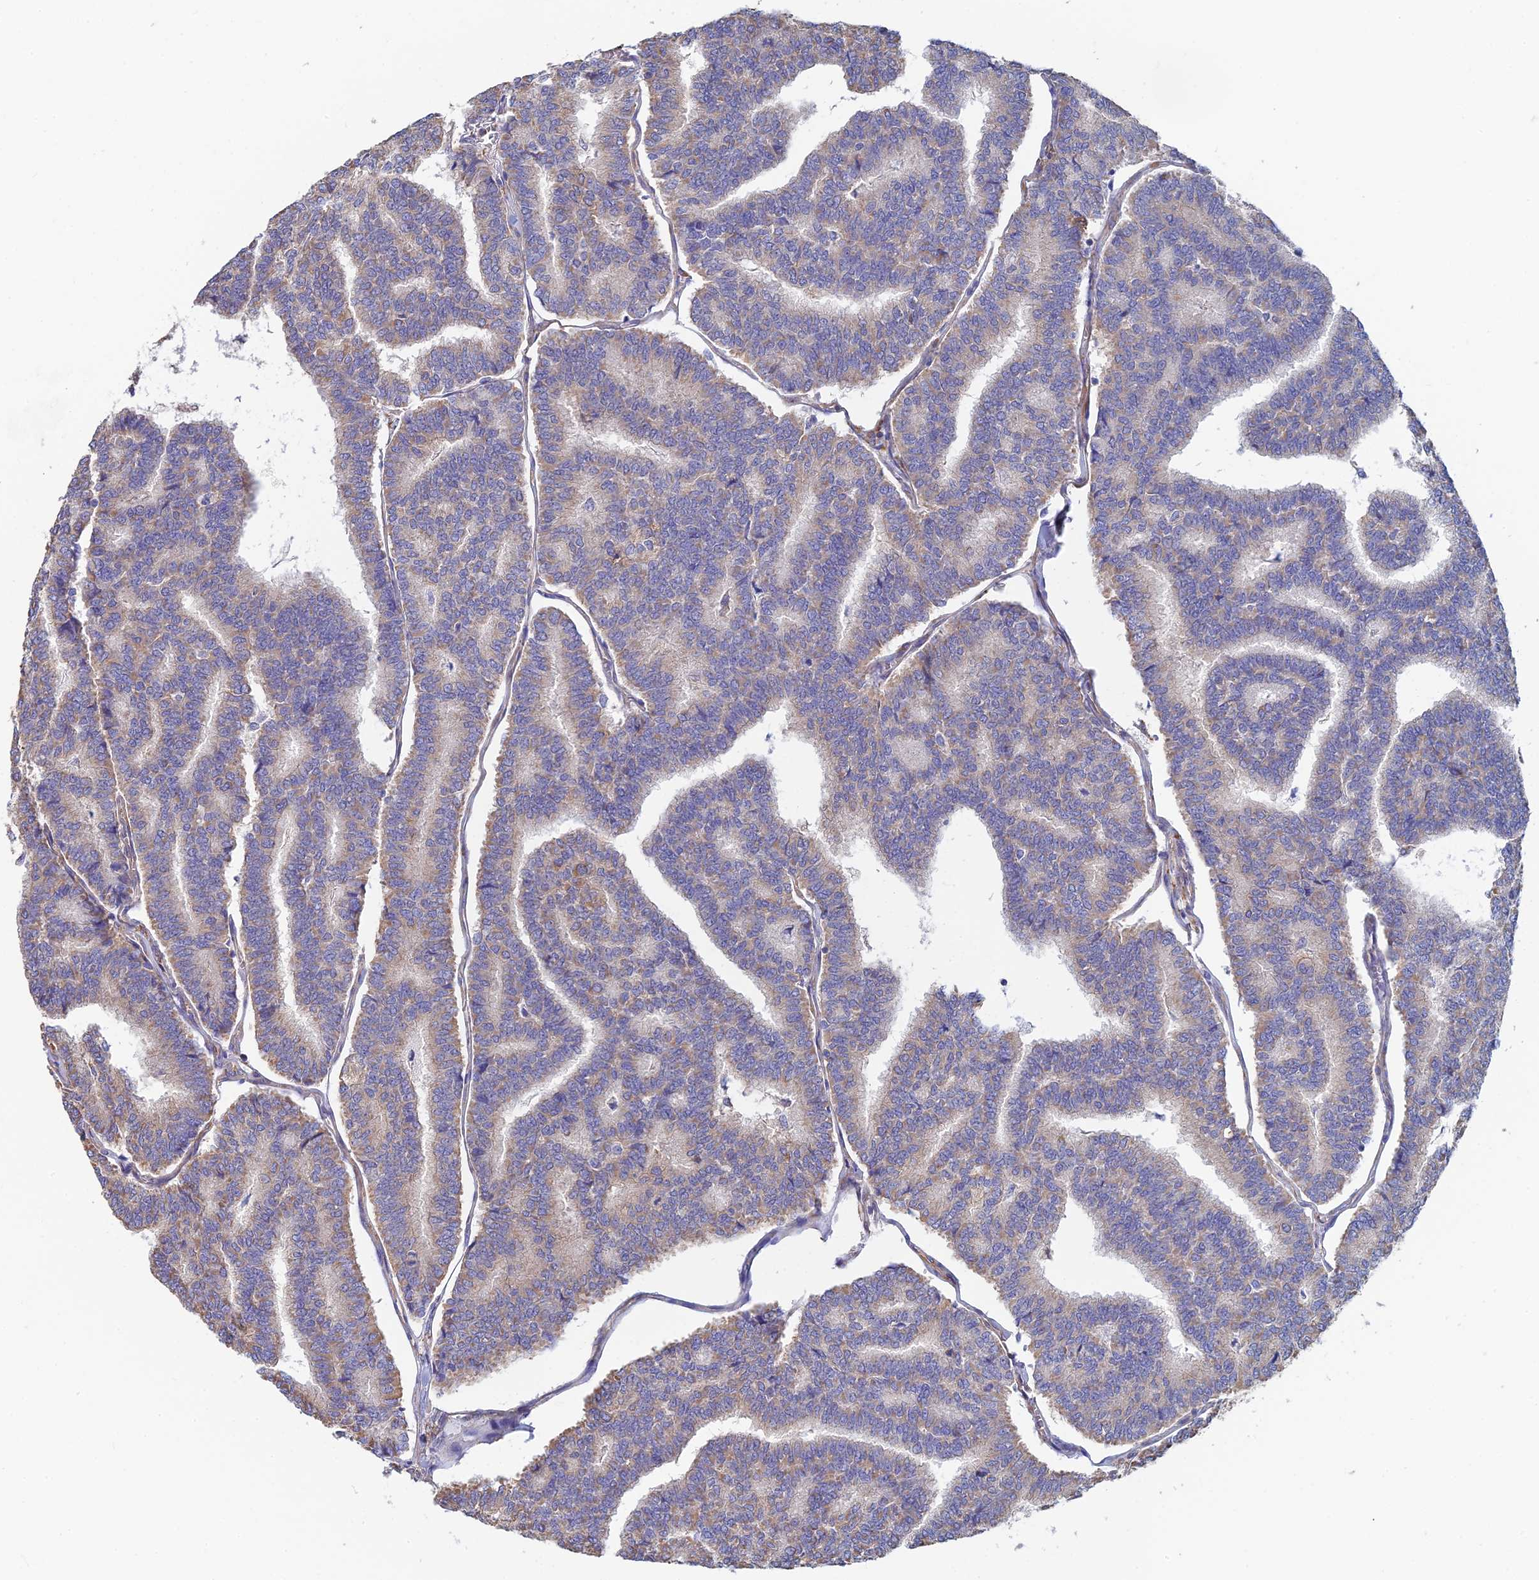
{"staining": {"intensity": "weak", "quantity": "25%-75%", "location": "cytoplasmic/membranous"}, "tissue": "thyroid cancer", "cell_type": "Tumor cells", "image_type": "cancer", "snomed": [{"axis": "morphology", "description": "Papillary adenocarcinoma, NOS"}, {"axis": "topography", "description": "Thyroid gland"}], "caption": "Papillary adenocarcinoma (thyroid) stained with immunohistochemistry (IHC) exhibits weak cytoplasmic/membranous staining in about 25%-75% of tumor cells.", "gene": "PCDHA5", "patient": {"sex": "female", "age": 35}}